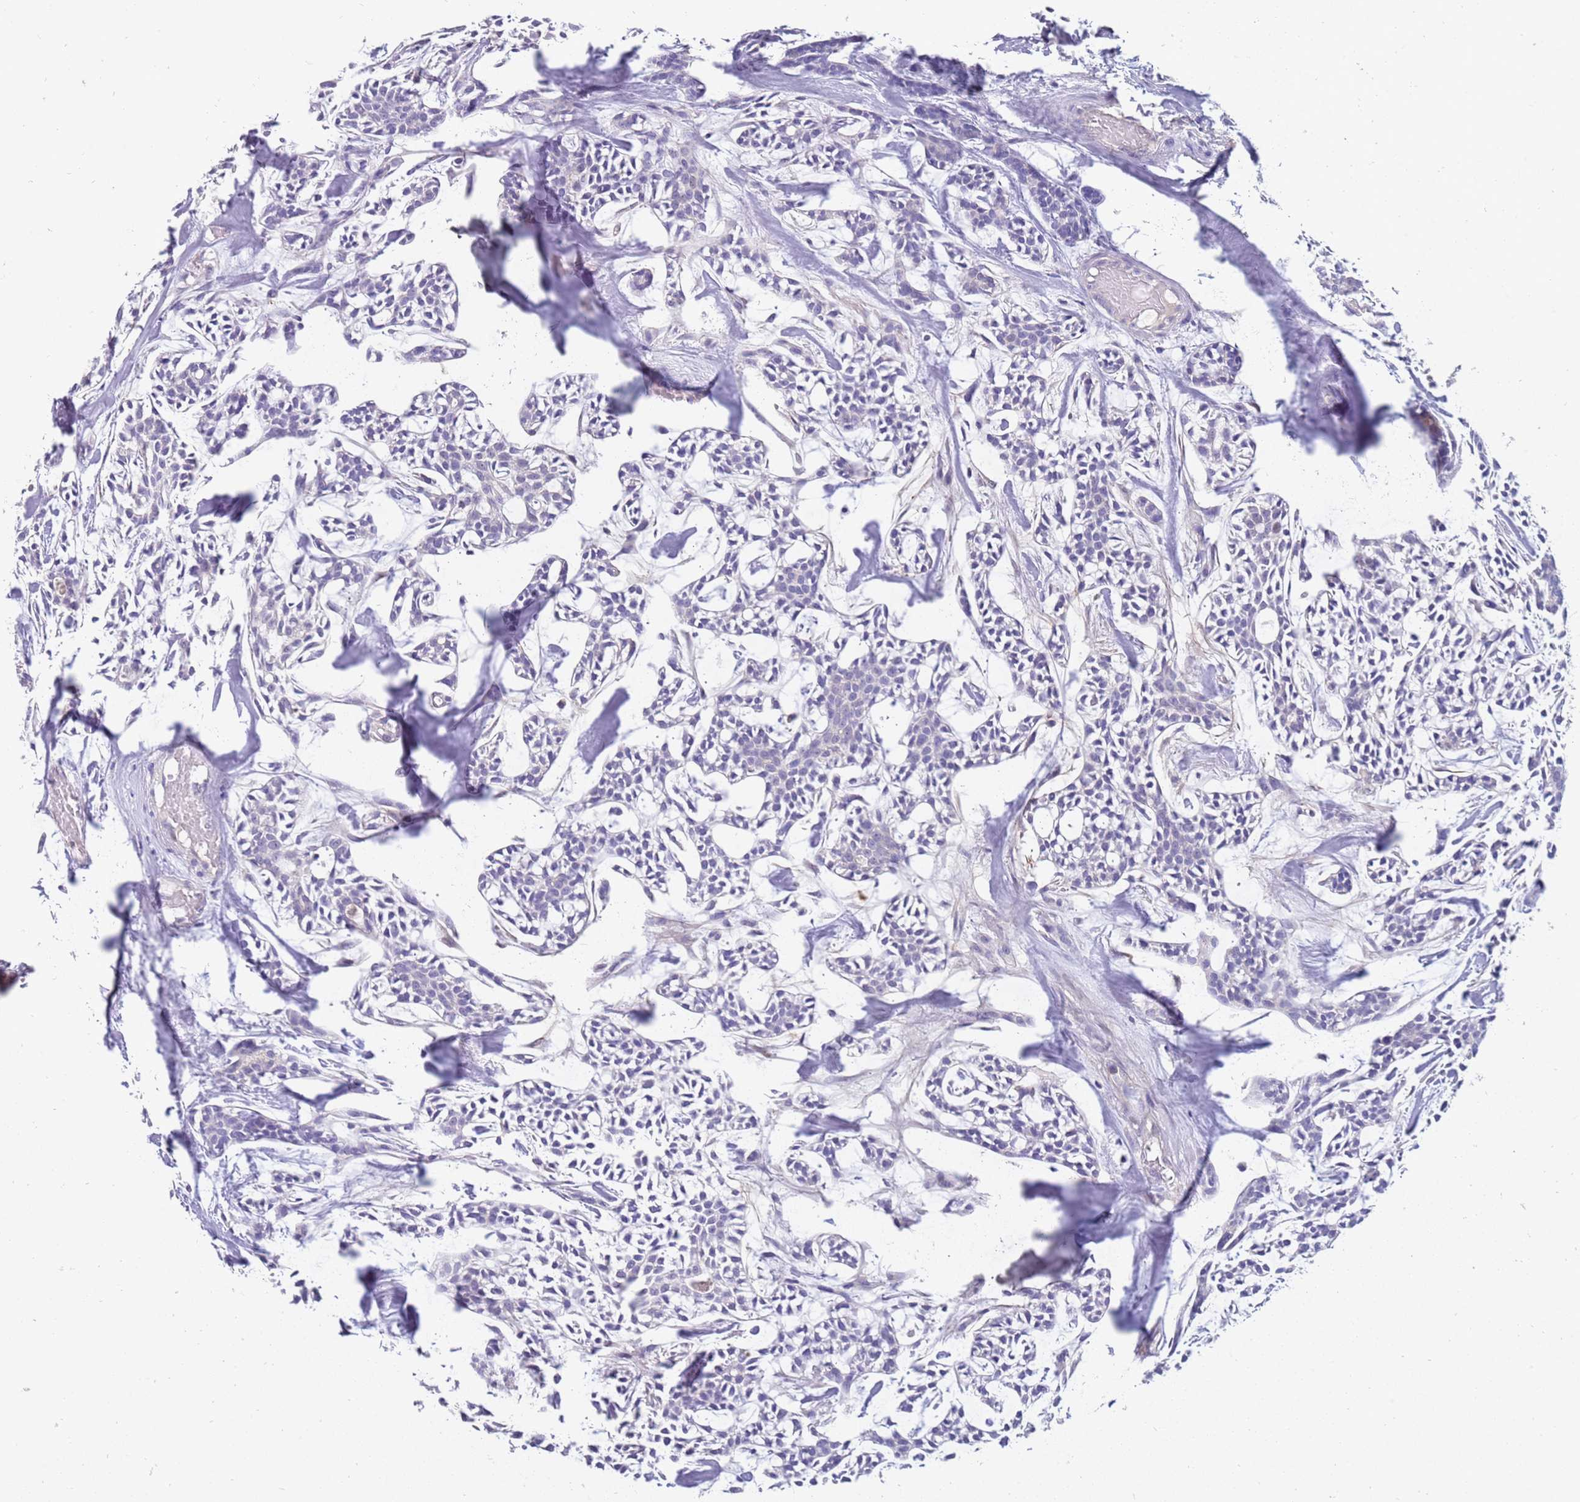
{"staining": {"intensity": "negative", "quantity": "none", "location": "none"}, "tissue": "head and neck cancer", "cell_type": "Tumor cells", "image_type": "cancer", "snomed": [{"axis": "morphology", "description": "Adenocarcinoma, NOS"}, {"axis": "topography", "description": "Salivary gland"}, {"axis": "topography", "description": "Head-Neck"}], "caption": "The IHC image has no significant positivity in tumor cells of head and neck adenocarcinoma tissue.", "gene": "STK25", "patient": {"sex": "male", "age": 55}}